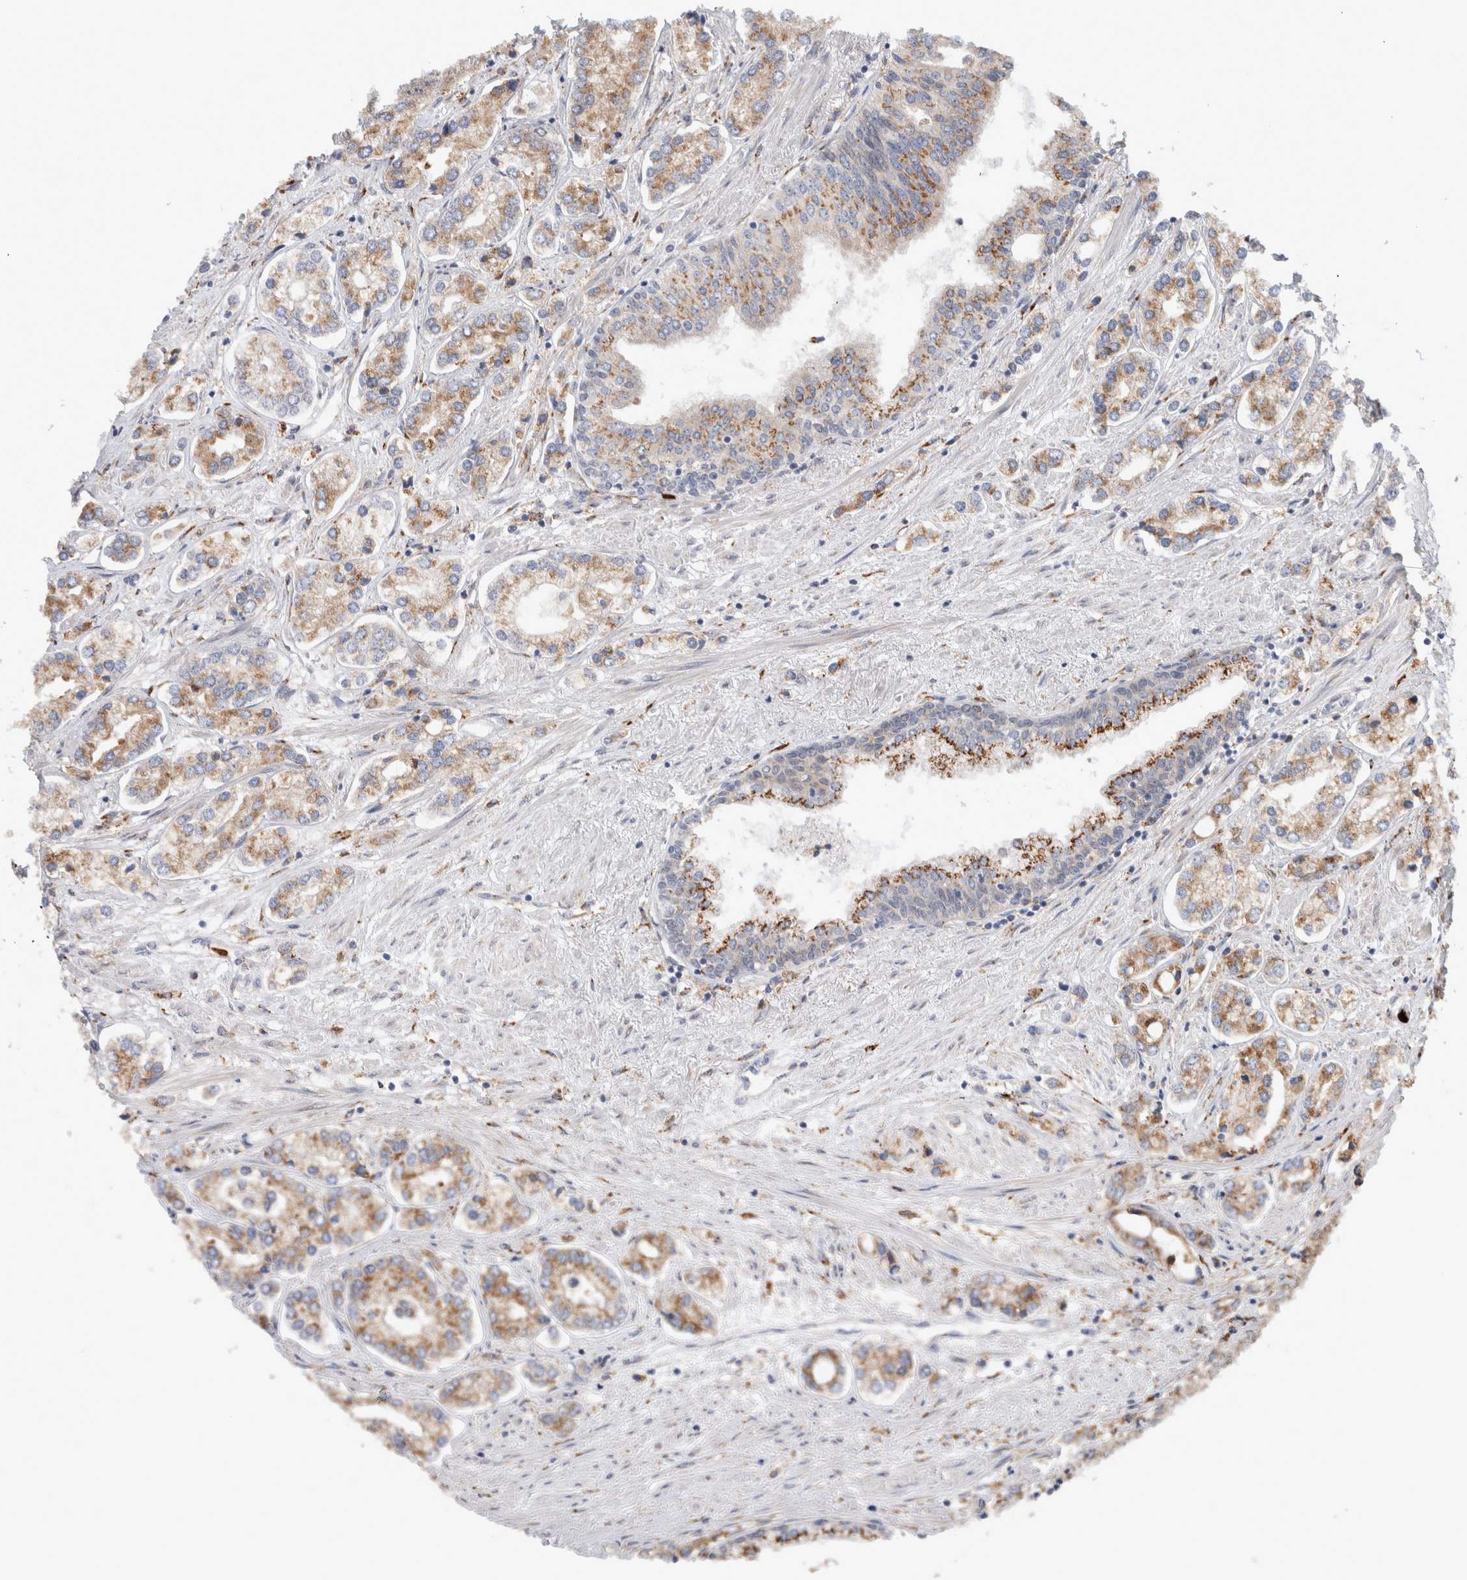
{"staining": {"intensity": "moderate", "quantity": ">75%", "location": "cytoplasmic/membranous"}, "tissue": "prostate cancer", "cell_type": "Tumor cells", "image_type": "cancer", "snomed": [{"axis": "morphology", "description": "Adenocarcinoma, High grade"}, {"axis": "topography", "description": "Prostate"}], "caption": "Prostate cancer (high-grade adenocarcinoma) tissue exhibits moderate cytoplasmic/membranous expression in about >75% of tumor cells, visualized by immunohistochemistry.", "gene": "P4HA1", "patient": {"sex": "male", "age": 66}}